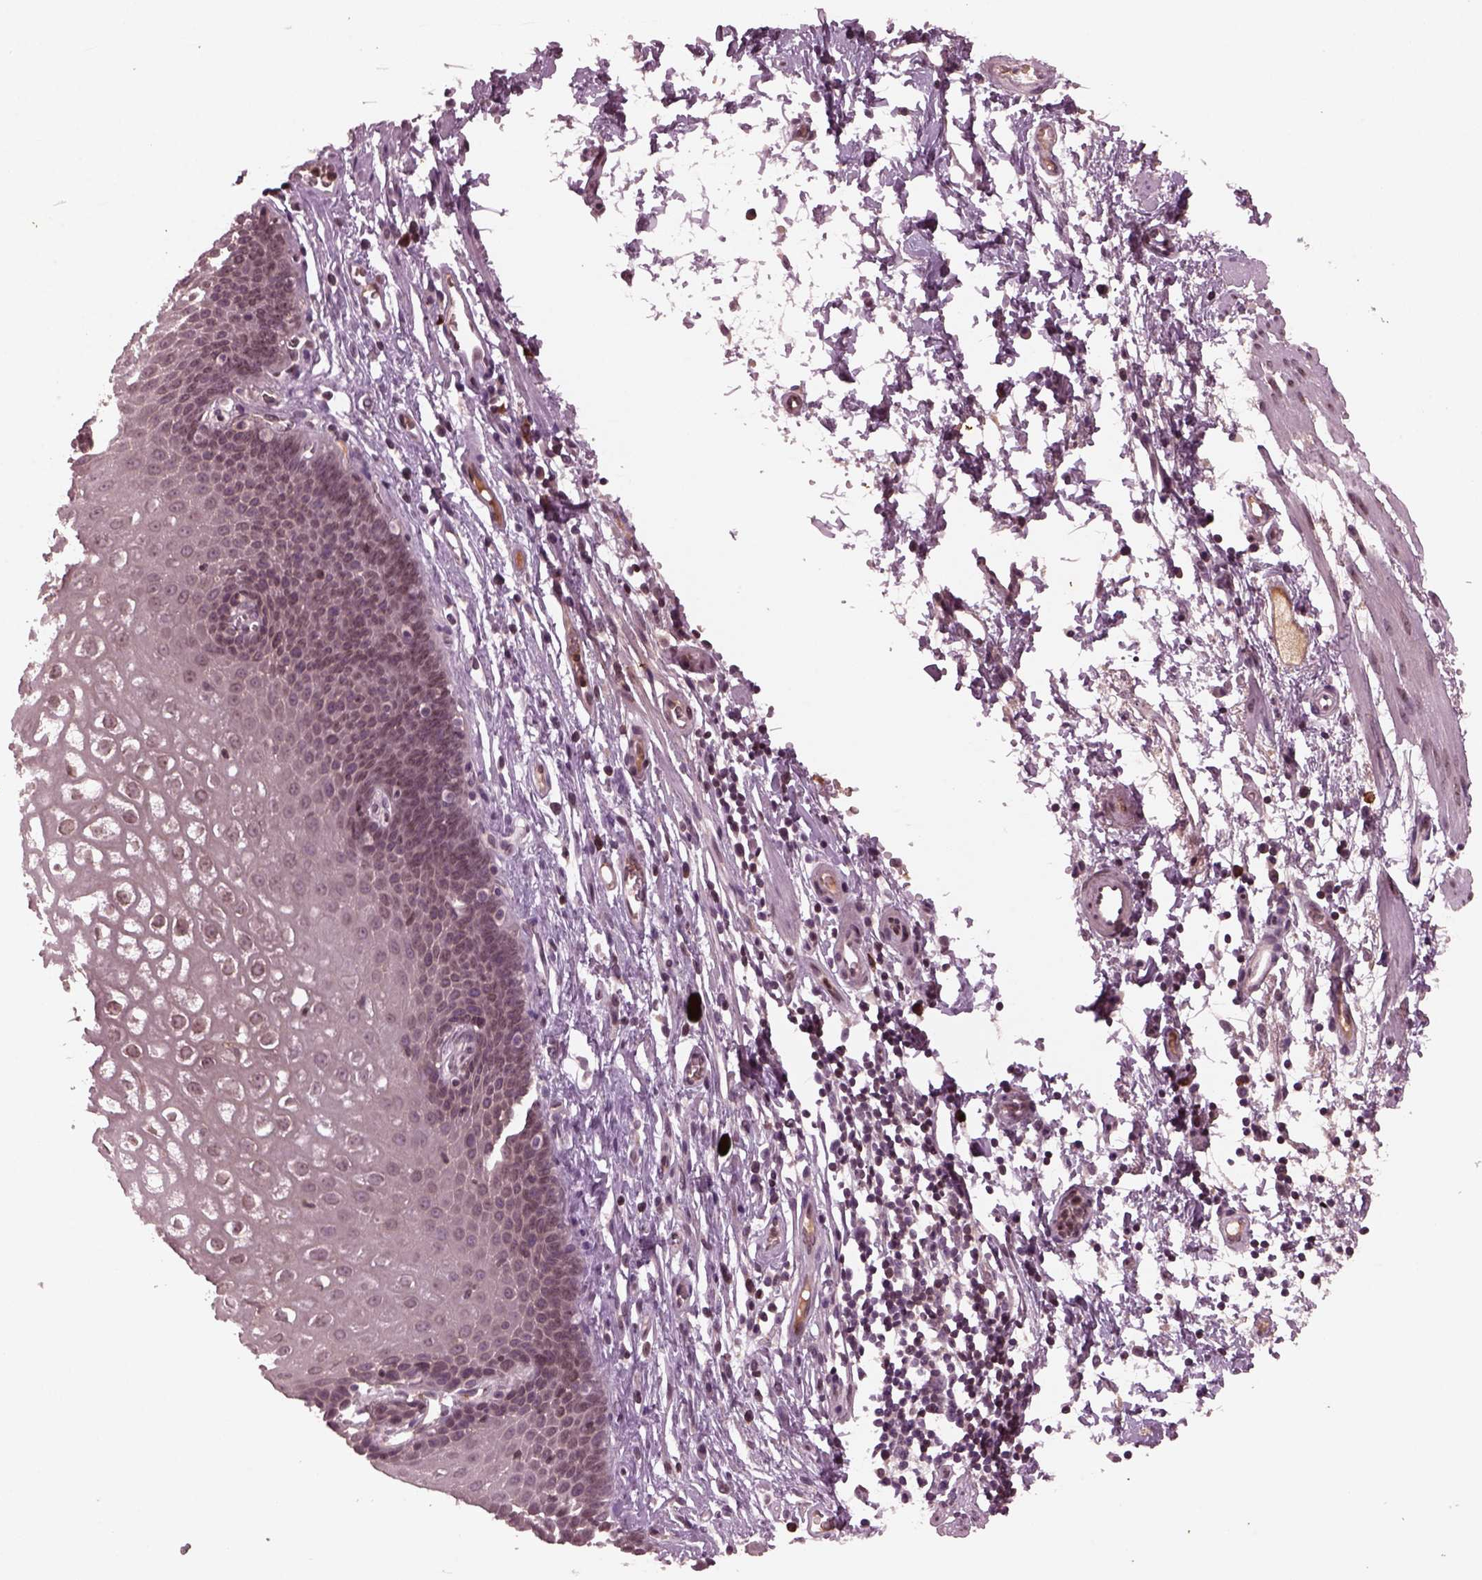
{"staining": {"intensity": "negative", "quantity": "none", "location": "none"}, "tissue": "esophagus", "cell_type": "Squamous epithelial cells", "image_type": "normal", "snomed": [{"axis": "morphology", "description": "Normal tissue, NOS"}, {"axis": "topography", "description": "Esophagus"}], "caption": "Immunohistochemistry of unremarkable human esophagus shows no positivity in squamous epithelial cells.", "gene": "PTX4", "patient": {"sex": "male", "age": 72}}